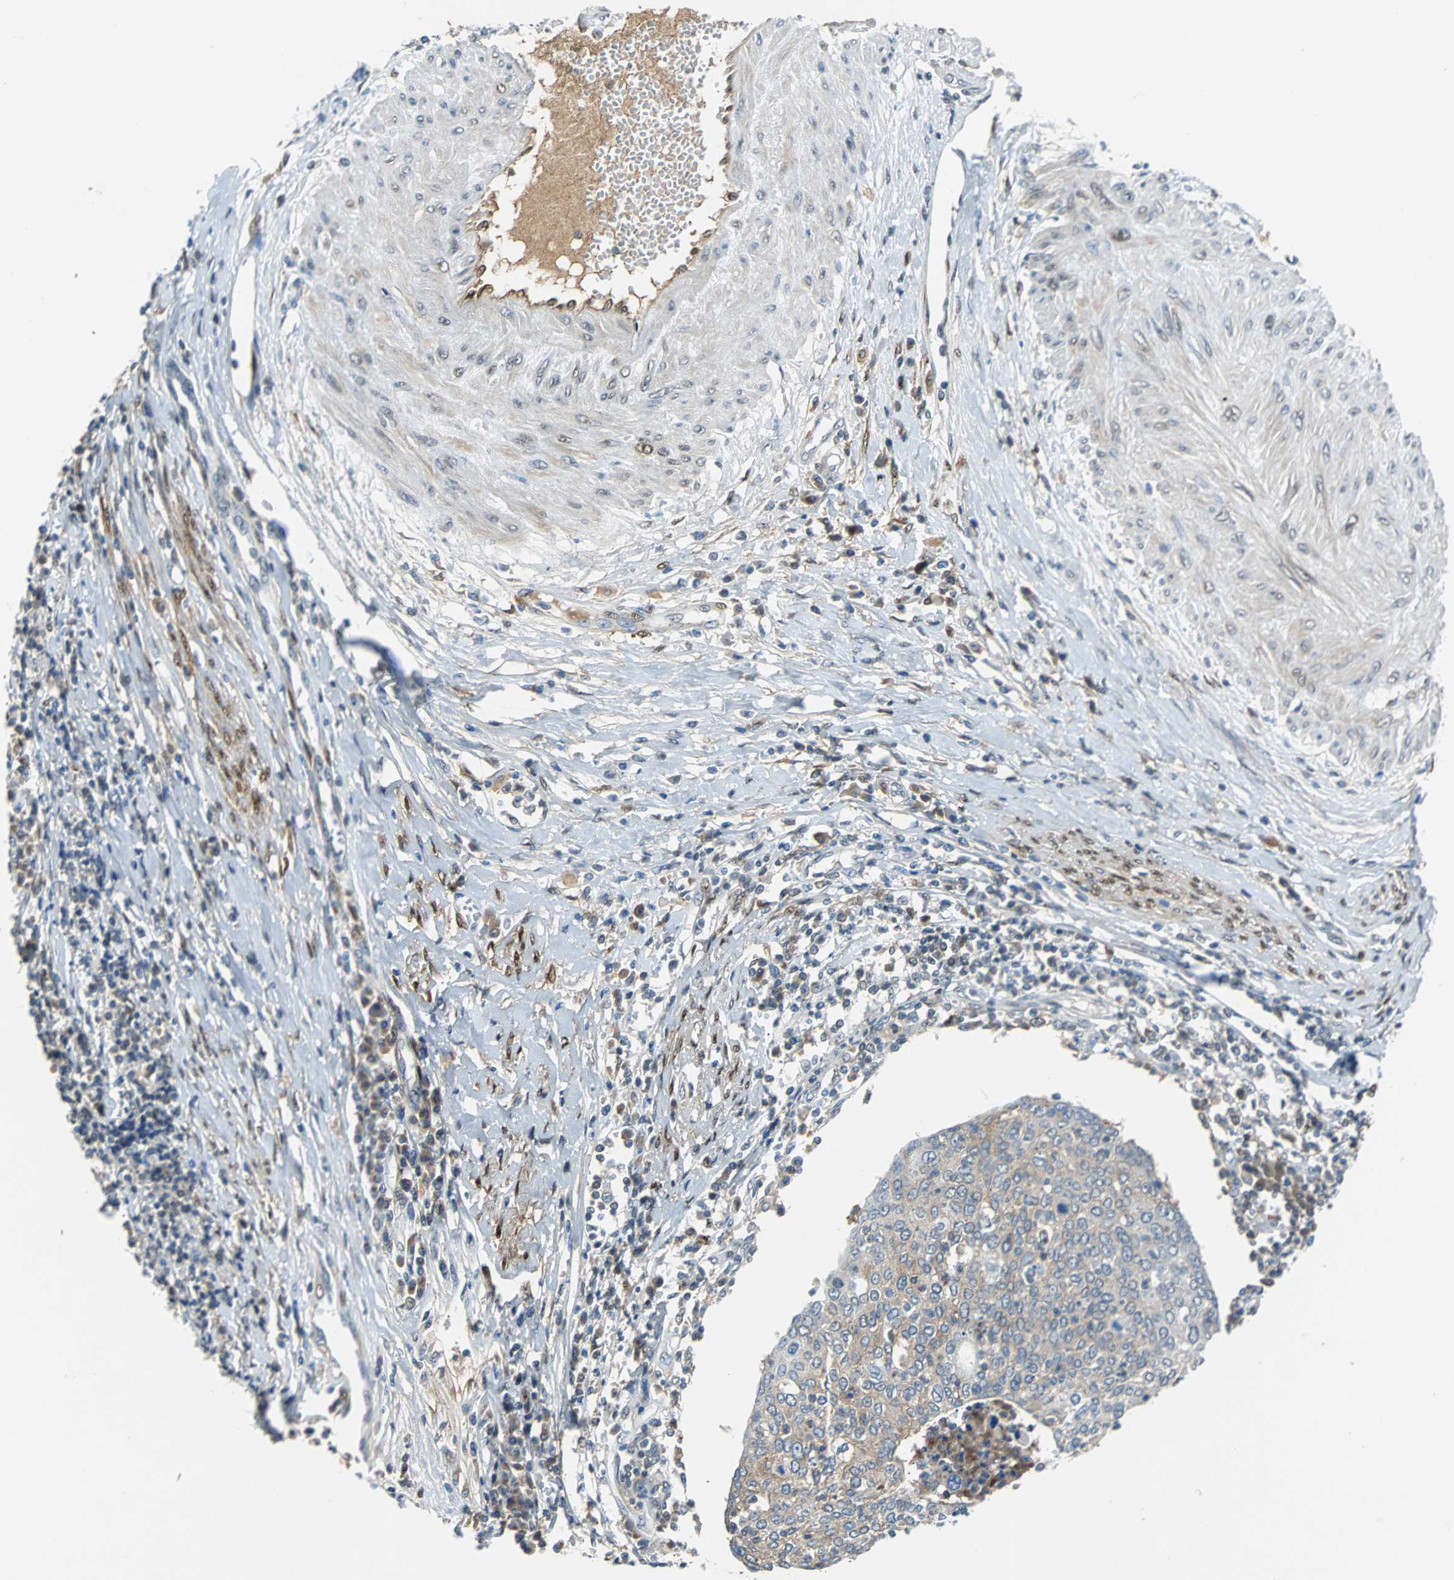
{"staining": {"intensity": "weak", "quantity": "25%-75%", "location": "cytoplasmic/membranous"}, "tissue": "cervical cancer", "cell_type": "Tumor cells", "image_type": "cancer", "snomed": [{"axis": "morphology", "description": "Squamous cell carcinoma, NOS"}, {"axis": "topography", "description": "Cervix"}], "caption": "Cervical cancer was stained to show a protein in brown. There is low levels of weak cytoplasmic/membranous expression in approximately 25%-75% of tumor cells.", "gene": "FHL2", "patient": {"sex": "female", "age": 40}}